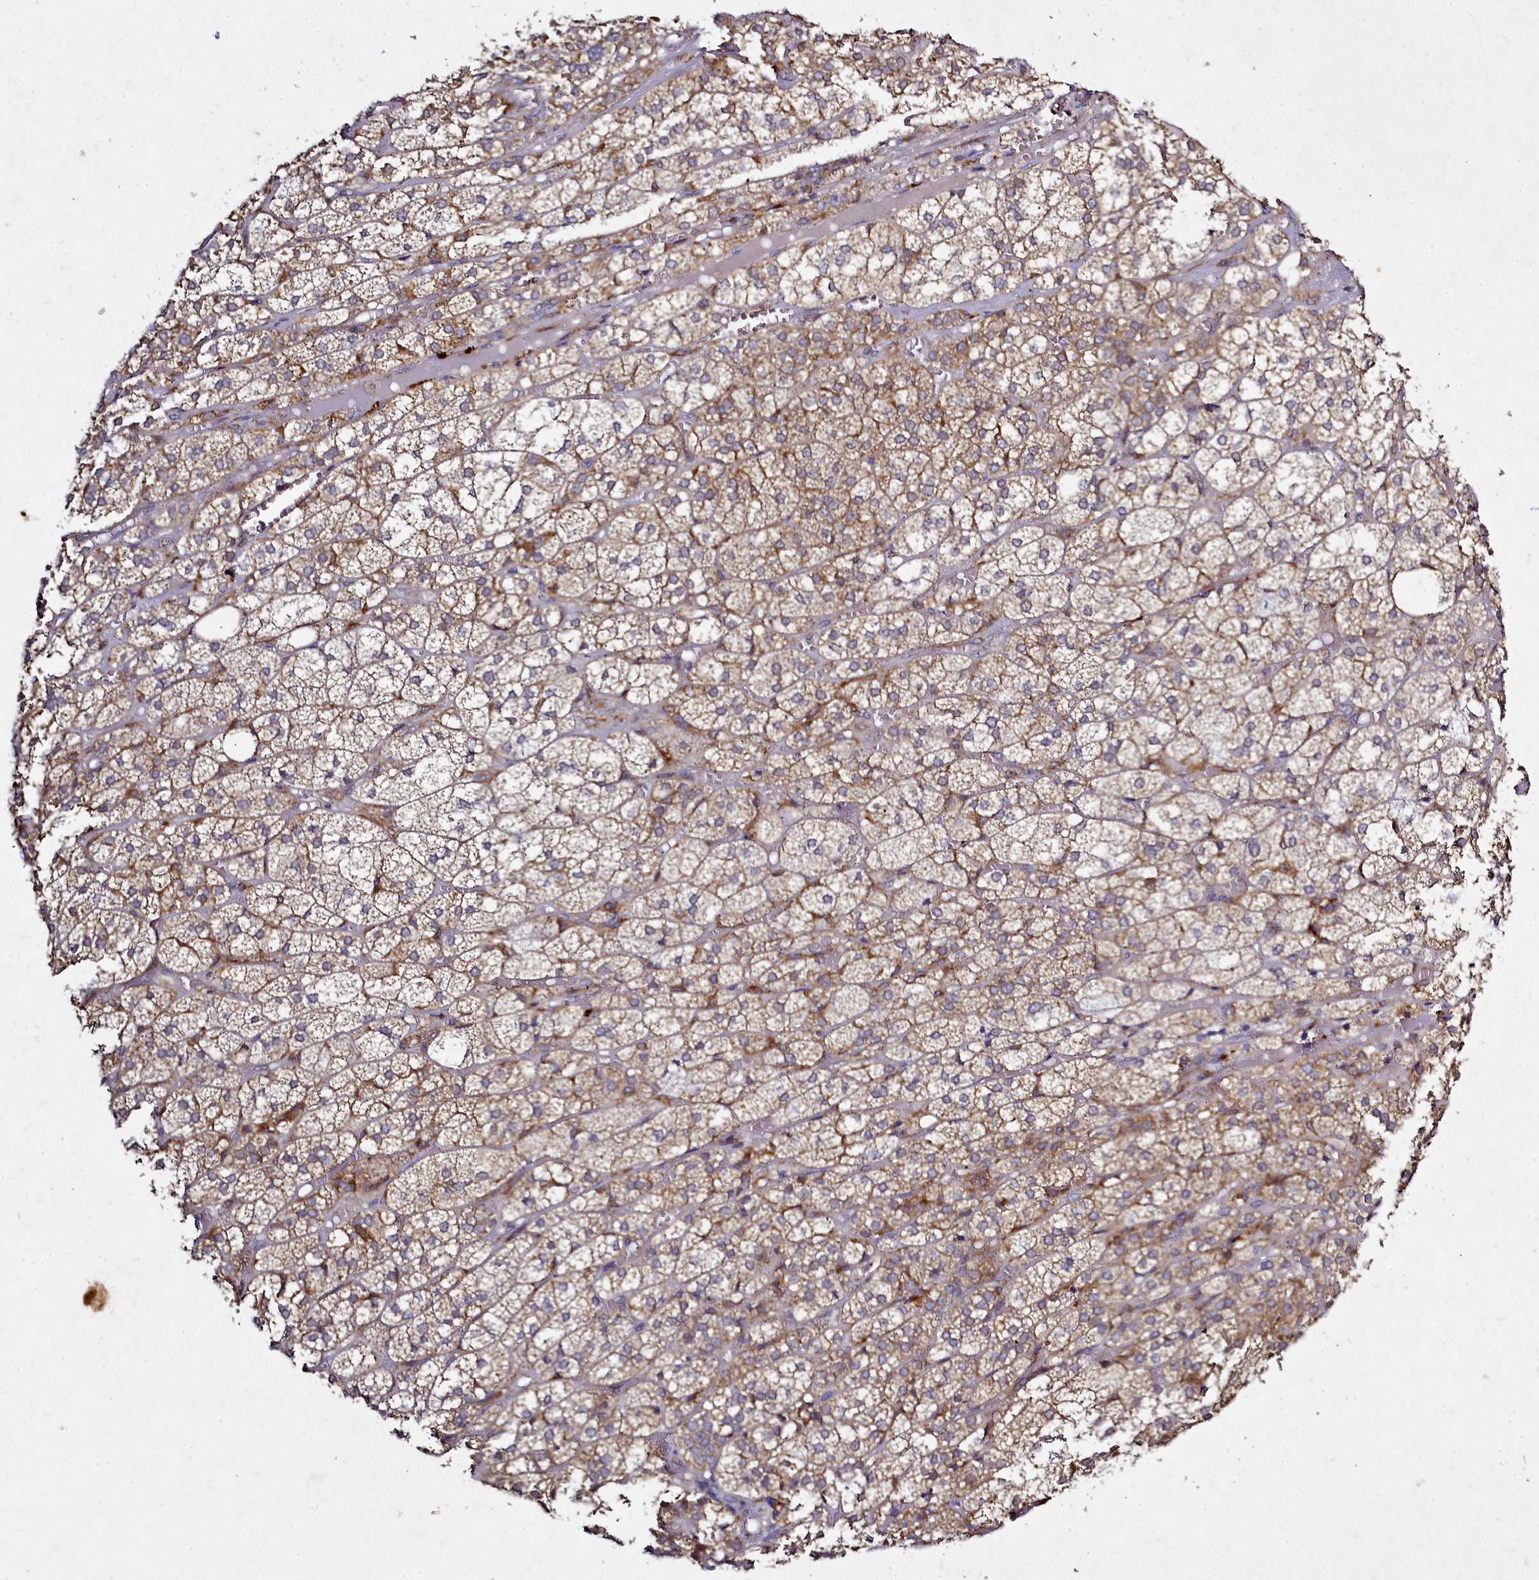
{"staining": {"intensity": "moderate", "quantity": ">75%", "location": "cytoplasmic/membranous"}, "tissue": "adrenal gland", "cell_type": "Glandular cells", "image_type": "normal", "snomed": [{"axis": "morphology", "description": "Normal tissue, NOS"}, {"axis": "topography", "description": "Adrenal gland"}], "caption": "Immunohistochemical staining of benign adrenal gland shows moderate cytoplasmic/membranous protein expression in approximately >75% of glandular cells. The protein of interest is stained brown, and the nuclei are stained in blue (DAB (3,3'-diaminobenzidine) IHC with brightfield microscopy, high magnification).", "gene": "NCKAP1L", "patient": {"sex": "female", "age": 61}}